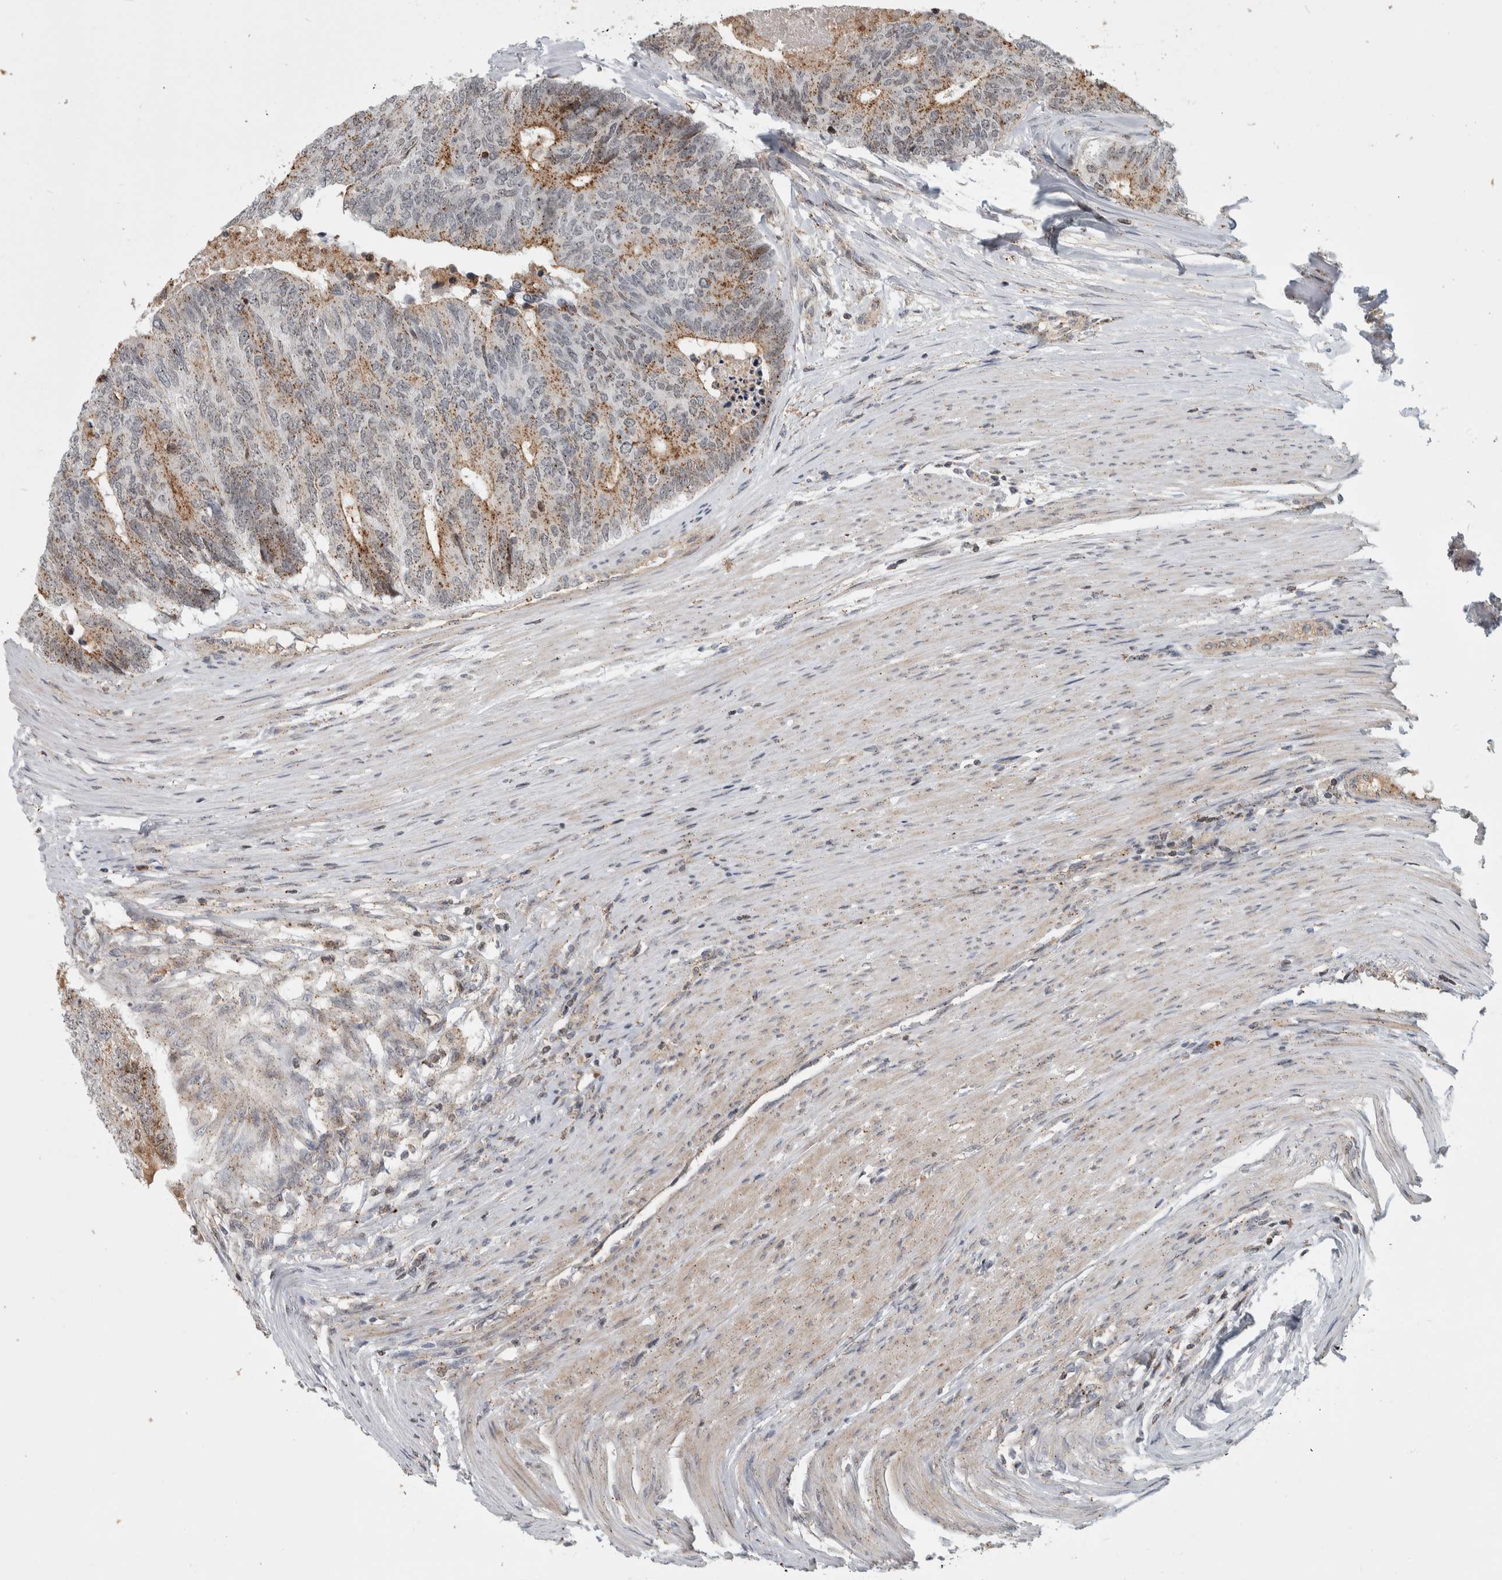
{"staining": {"intensity": "moderate", "quantity": ">75%", "location": "cytoplasmic/membranous"}, "tissue": "colorectal cancer", "cell_type": "Tumor cells", "image_type": "cancer", "snomed": [{"axis": "morphology", "description": "Adenocarcinoma, NOS"}, {"axis": "topography", "description": "Colon"}], "caption": "IHC histopathology image of neoplastic tissue: human colorectal adenocarcinoma stained using IHC demonstrates medium levels of moderate protein expression localized specifically in the cytoplasmic/membranous of tumor cells, appearing as a cytoplasmic/membranous brown color.", "gene": "MSL1", "patient": {"sex": "female", "age": 67}}